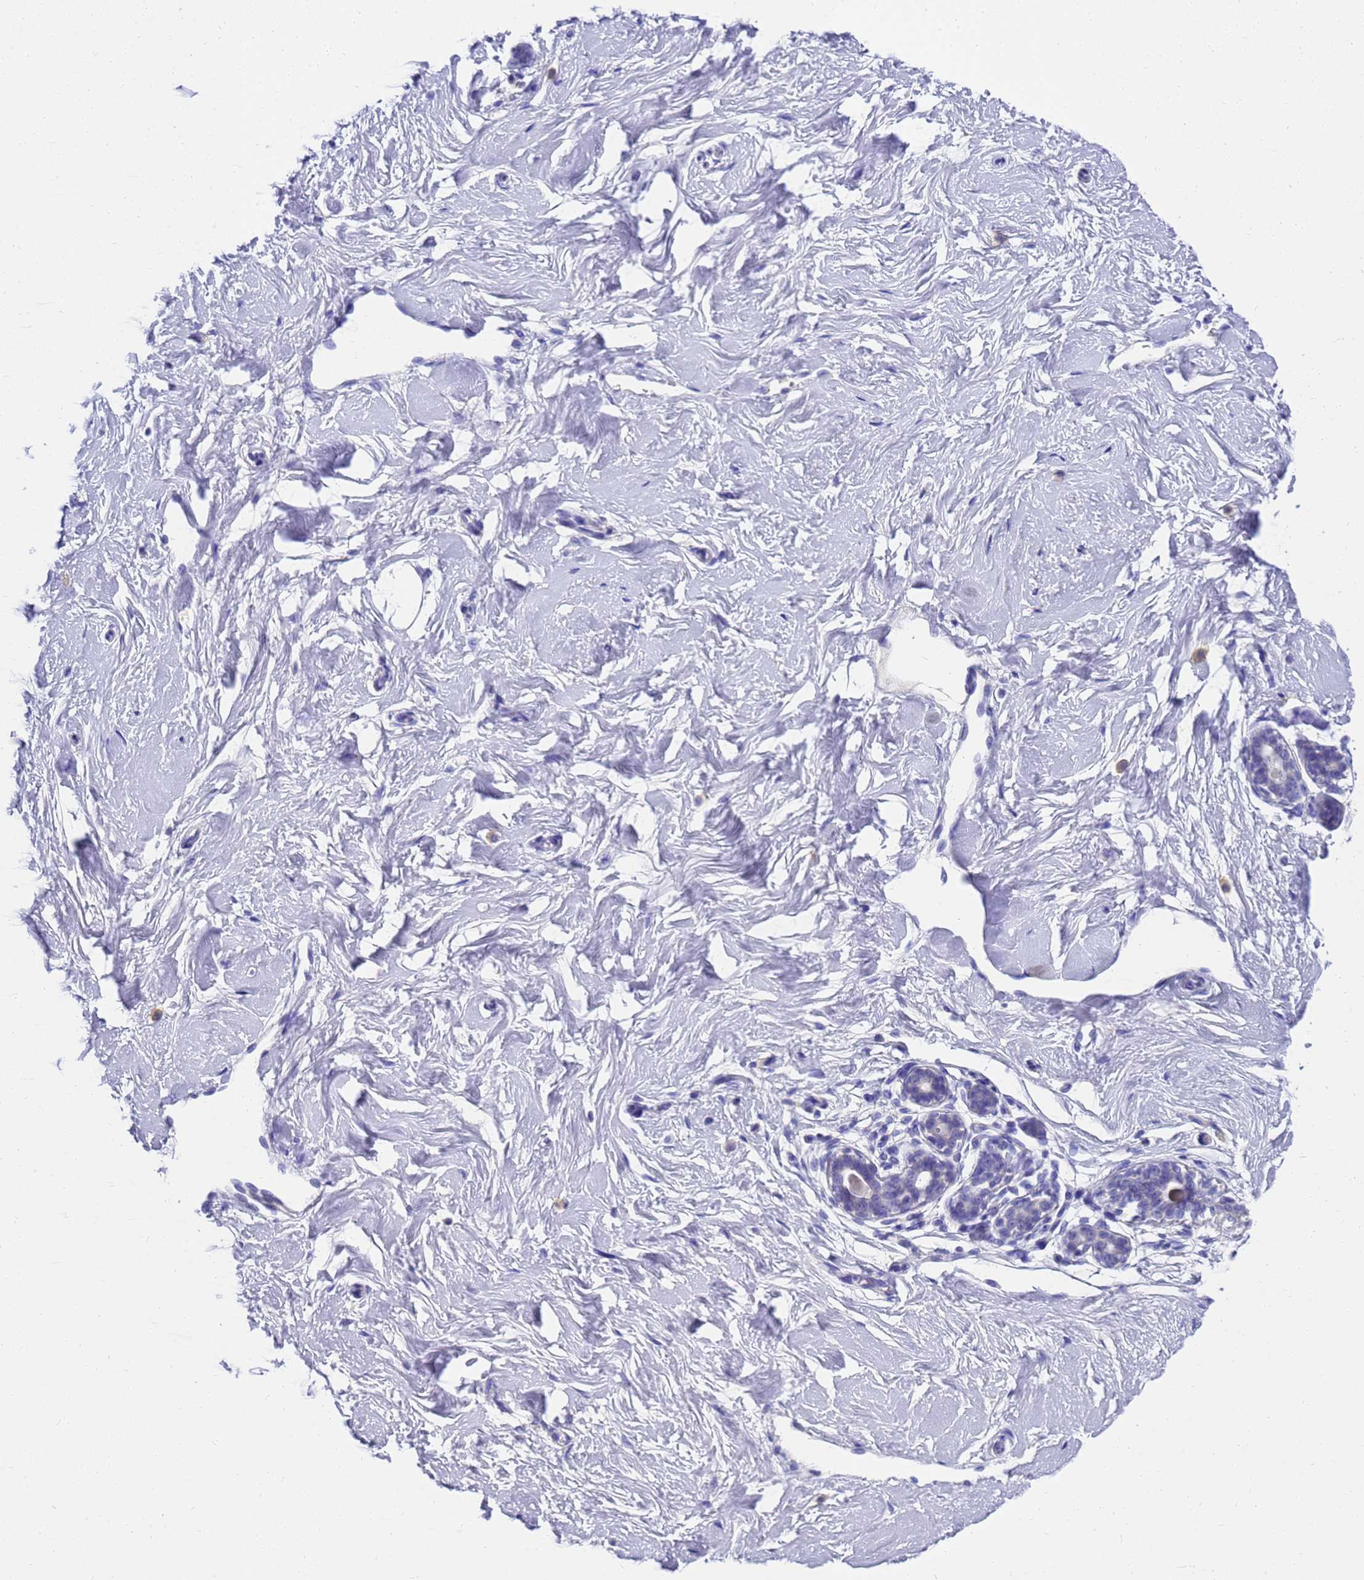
{"staining": {"intensity": "negative", "quantity": "none", "location": "none"}, "tissue": "breast", "cell_type": "Adipocytes", "image_type": "normal", "snomed": [{"axis": "morphology", "description": "Normal tissue, NOS"}, {"axis": "morphology", "description": "Adenoma, NOS"}, {"axis": "topography", "description": "Breast"}], "caption": "Immunohistochemistry (IHC) of benign breast exhibits no staining in adipocytes.", "gene": "MS4A13", "patient": {"sex": "female", "age": 23}}